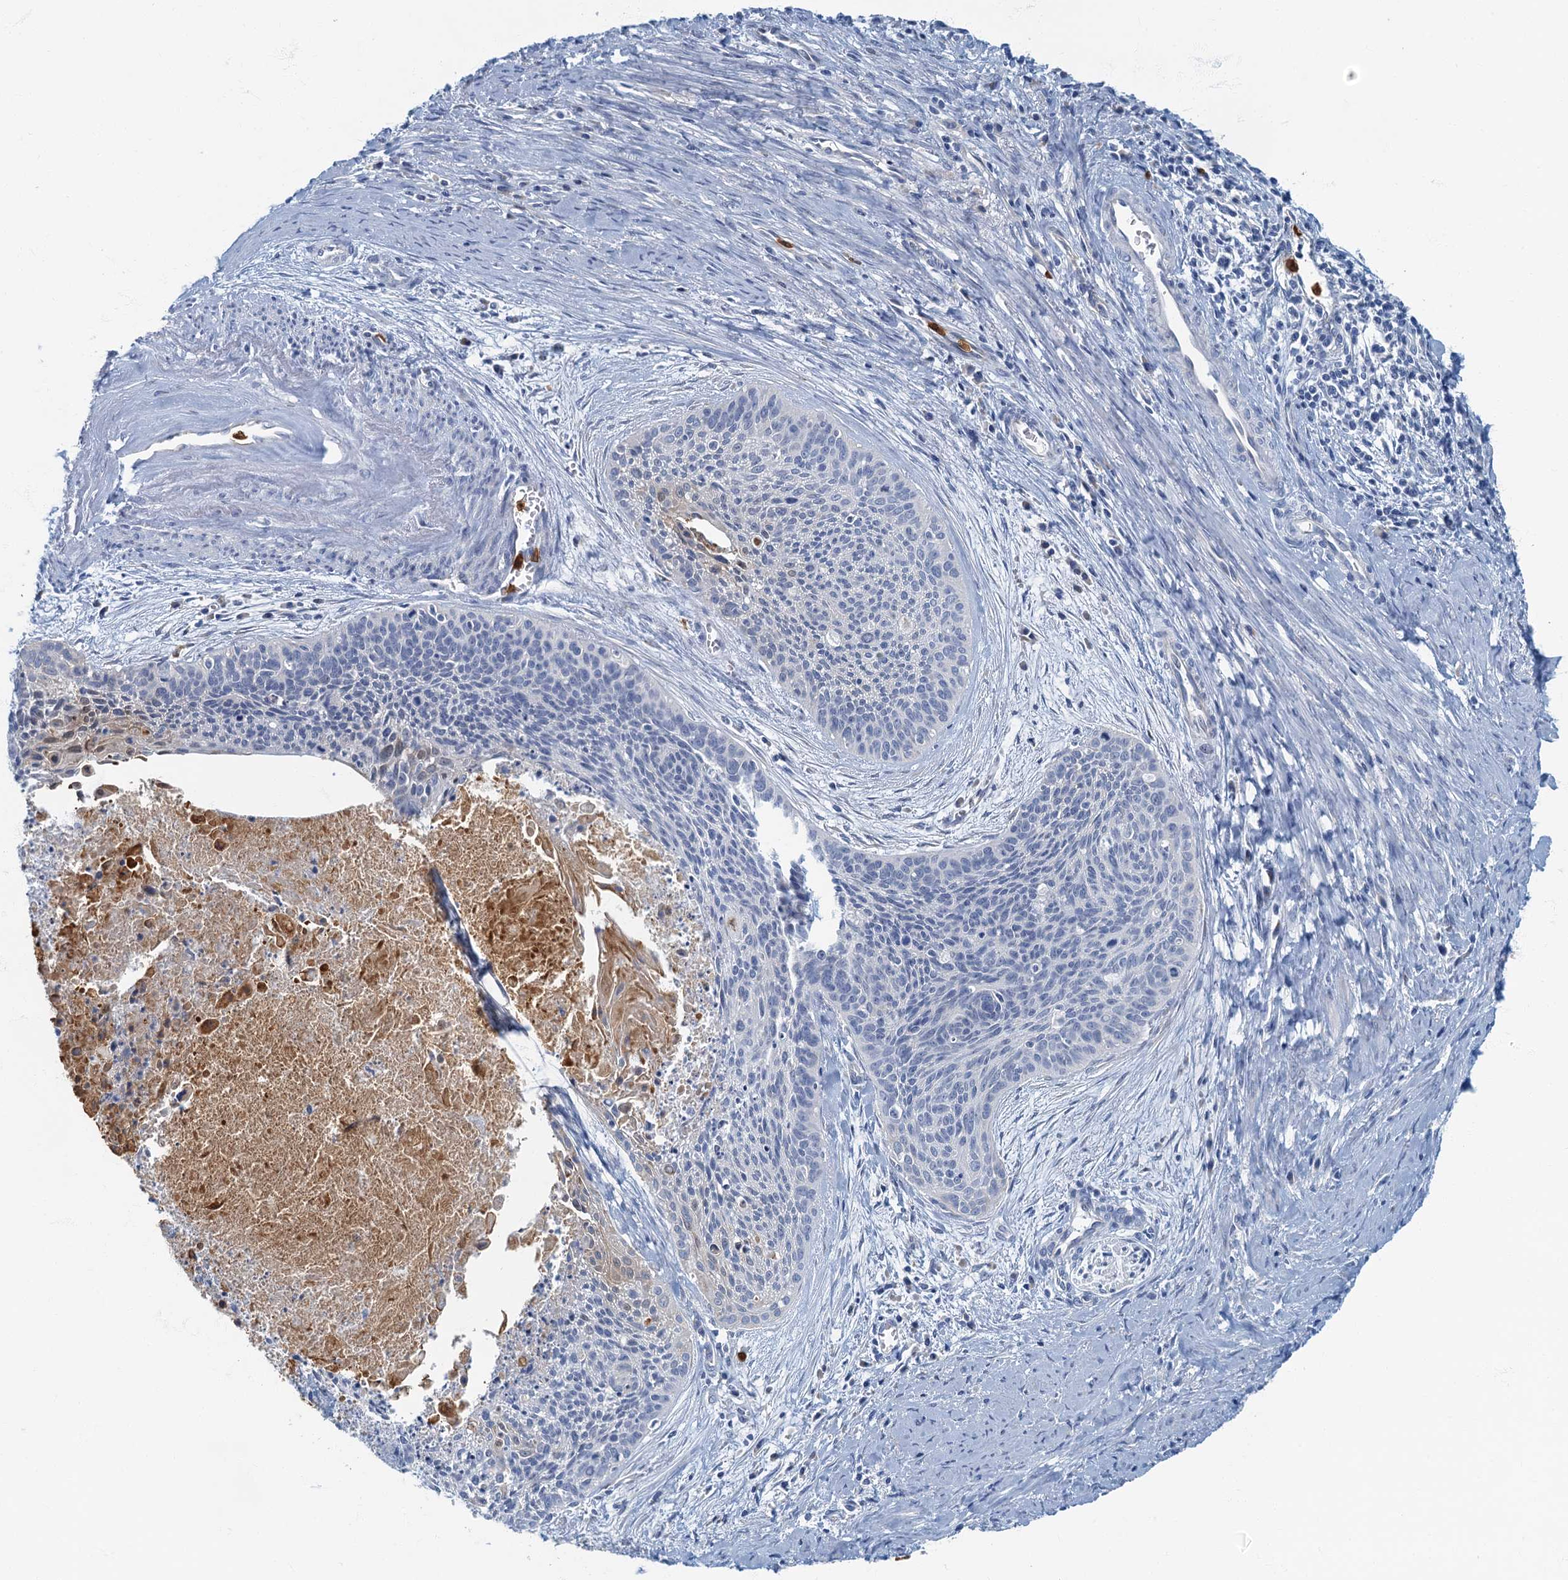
{"staining": {"intensity": "negative", "quantity": "none", "location": "none"}, "tissue": "cervical cancer", "cell_type": "Tumor cells", "image_type": "cancer", "snomed": [{"axis": "morphology", "description": "Squamous cell carcinoma, NOS"}, {"axis": "topography", "description": "Cervix"}], "caption": "An IHC micrograph of cervical squamous cell carcinoma is shown. There is no staining in tumor cells of cervical squamous cell carcinoma. Nuclei are stained in blue.", "gene": "ANKDD1A", "patient": {"sex": "female", "age": 55}}